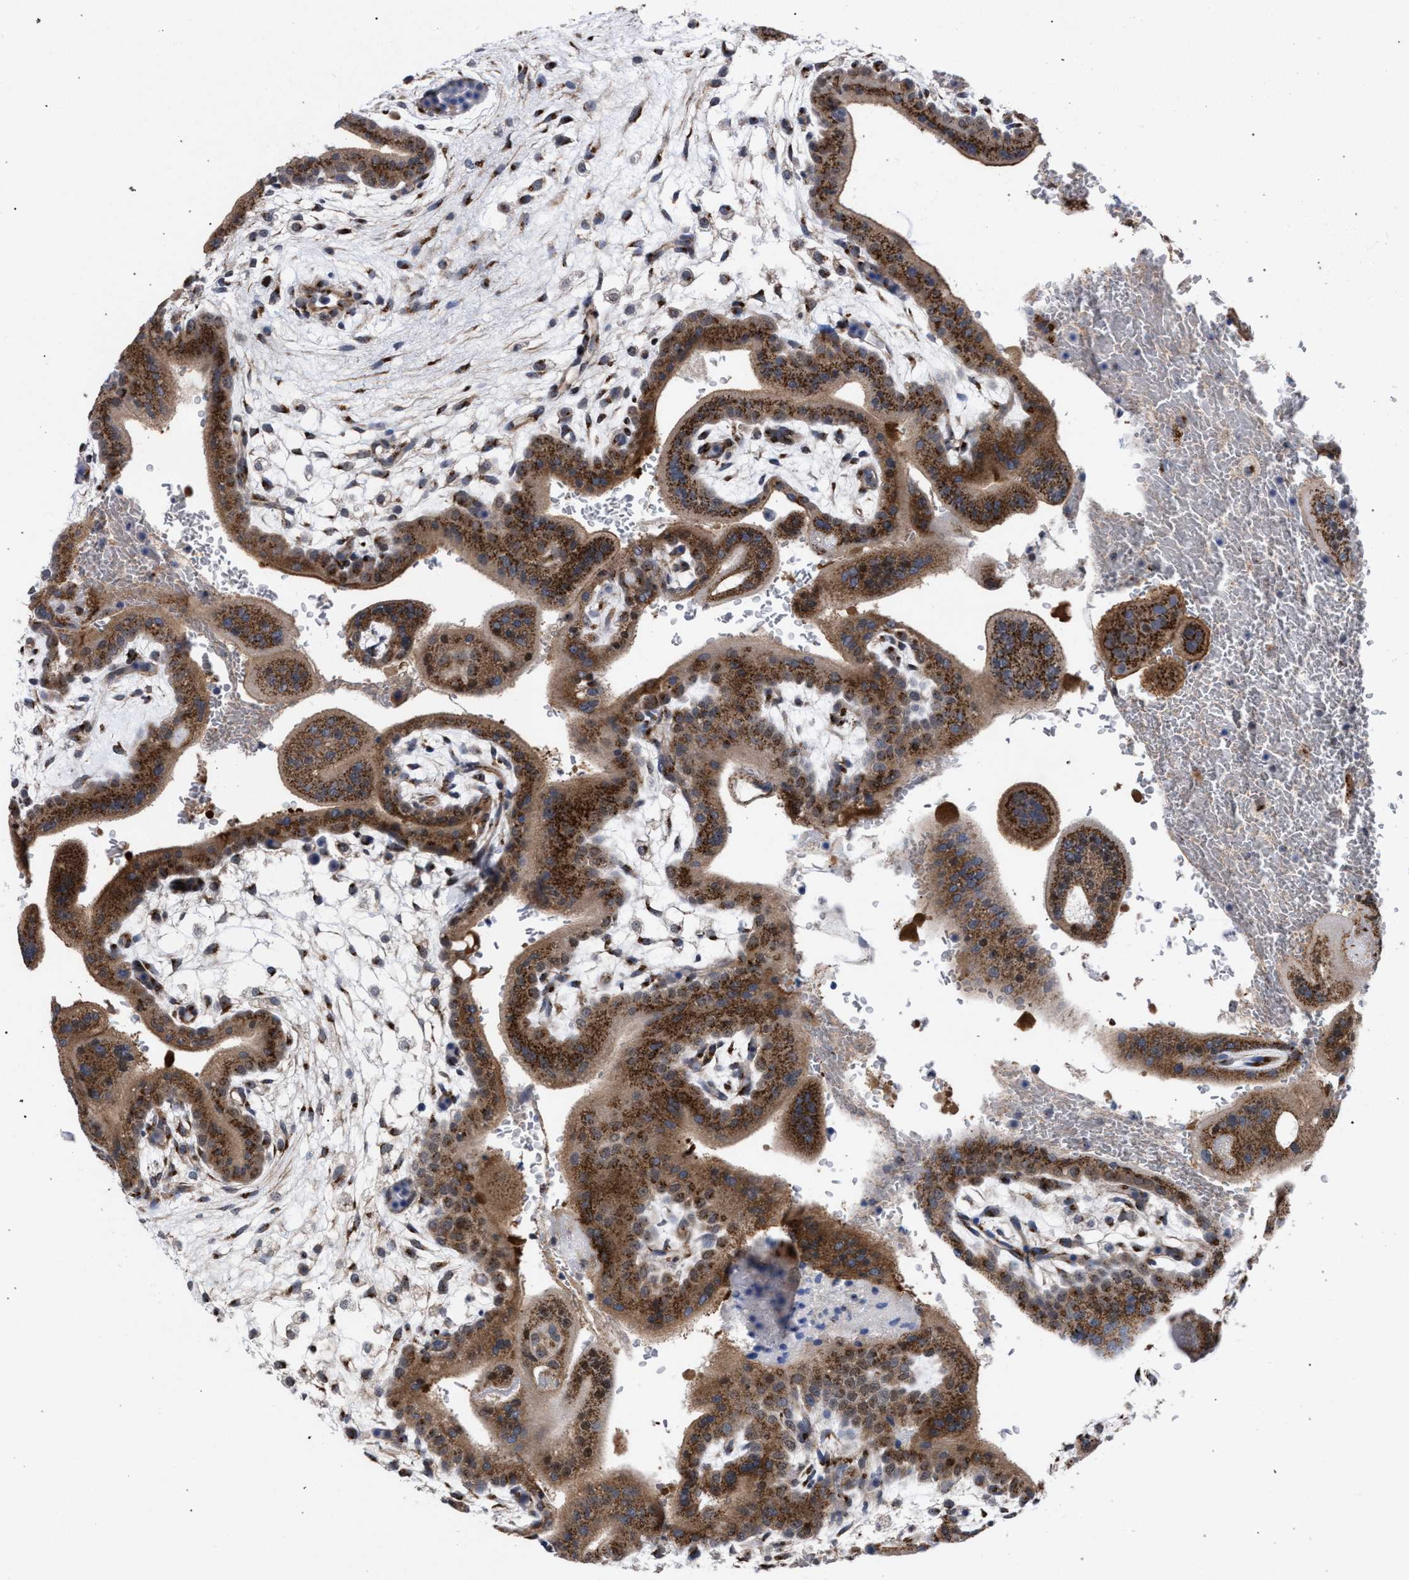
{"staining": {"intensity": "strong", "quantity": ">75%", "location": "cytoplasmic/membranous"}, "tissue": "placenta", "cell_type": "Decidual cells", "image_type": "normal", "snomed": [{"axis": "morphology", "description": "Normal tissue, NOS"}, {"axis": "topography", "description": "Placenta"}], "caption": "The immunohistochemical stain labels strong cytoplasmic/membranous expression in decidual cells of benign placenta. (Brightfield microscopy of DAB IHC at high magnification).", "gene": "GOLGA2", "patient": {"sex": "female", "age": 35}}